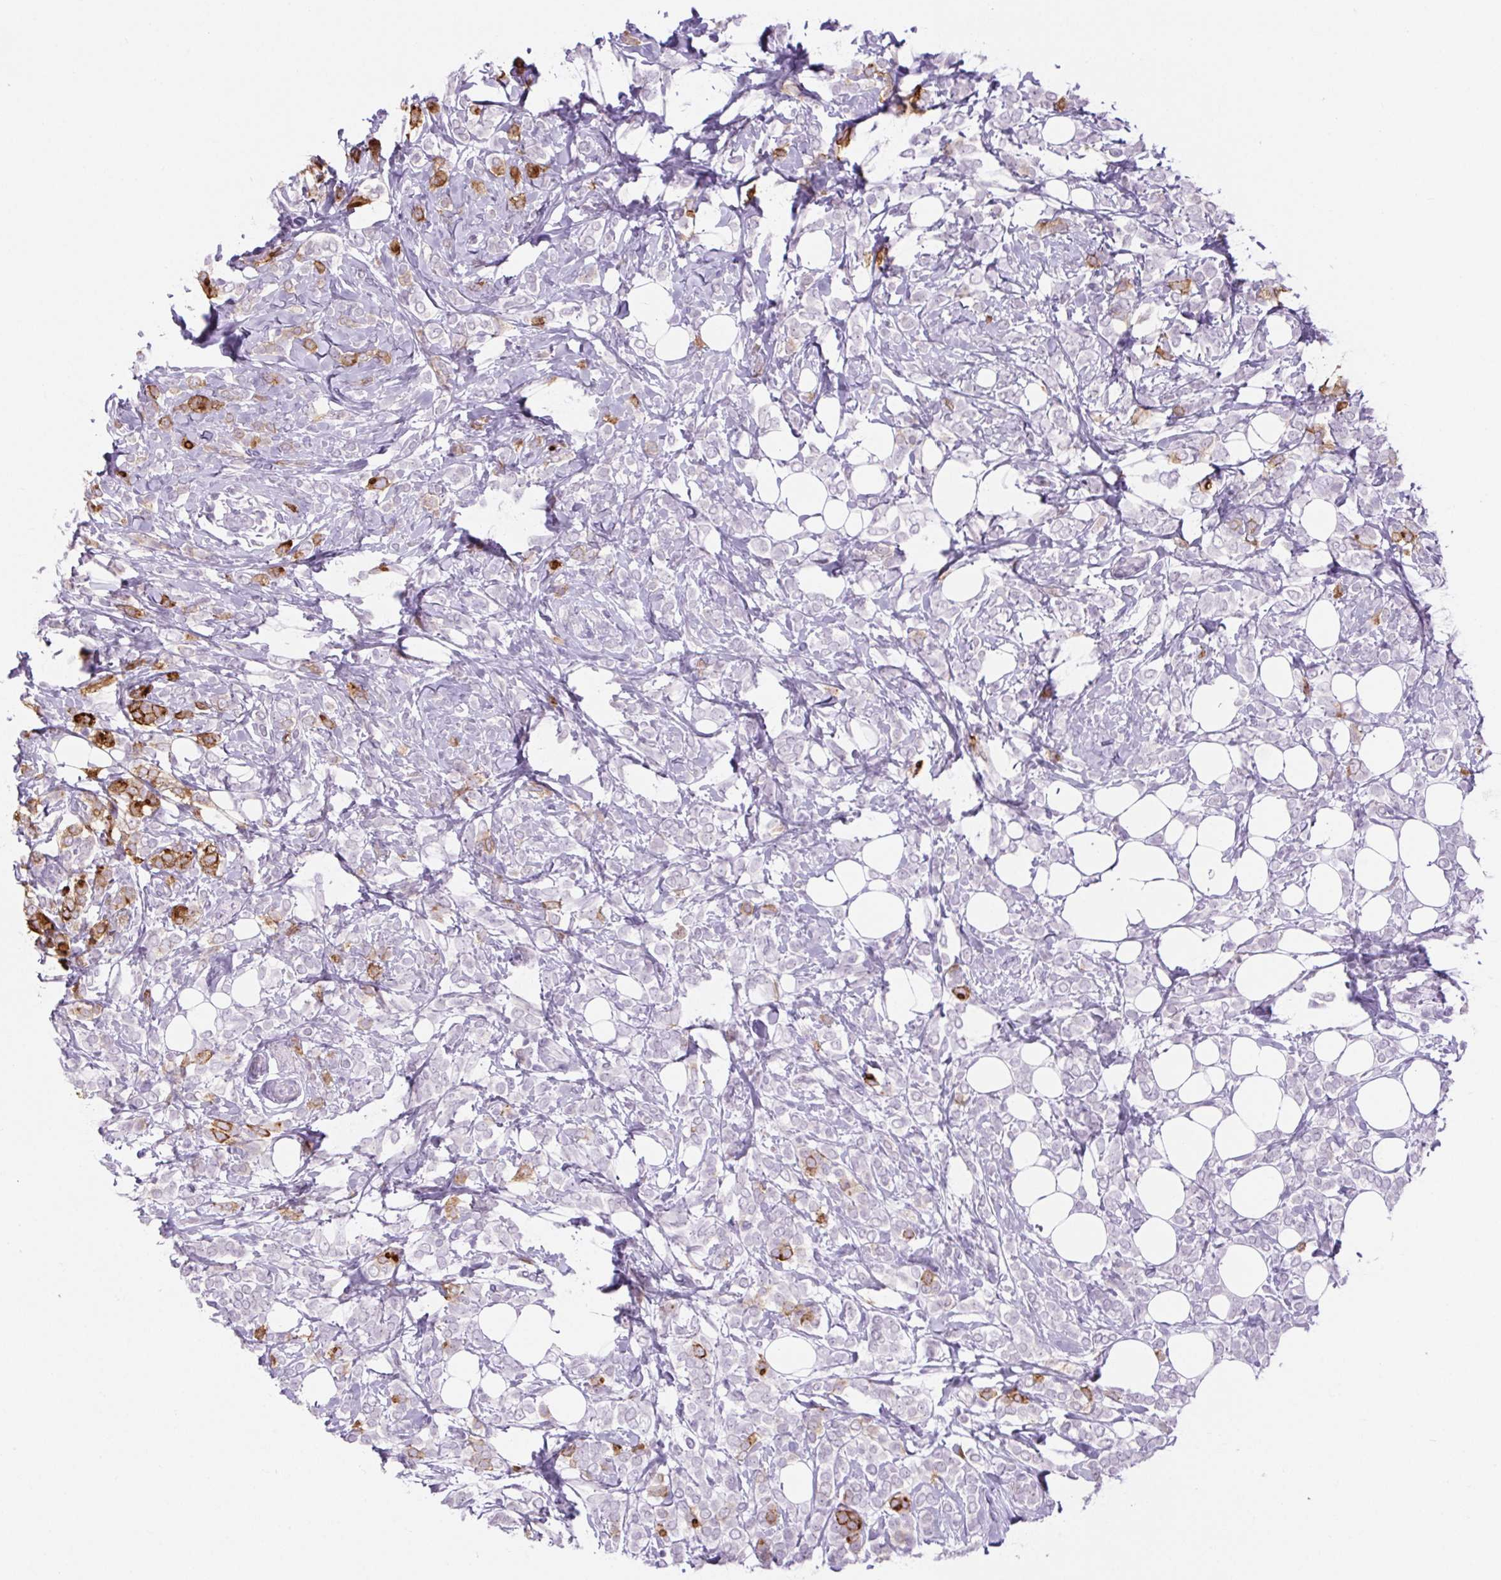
{"staining": {"intensity": "moderate", "quantity": "<25%", "location": "cytoplasmic/membranous"}, "tissue": "breast cancer", "cell_type": "Tumor cells", "image_type": "cancer", "snomed": [{"axis": "morphology", "description": "Lobular carcinoma"}, {"axis": "topography", "description": "Breast"}], "caption": "Immunohistochemistry (IHC) histopathology image of lobular carcinoma (breast) stained for a protein (brown), which reveals low levels of moderate cytoplasmic/membranous staining in about <25% of tumor cells.", "gene": "BCAS1", "patient": {"sex": "female", "age": 49}}